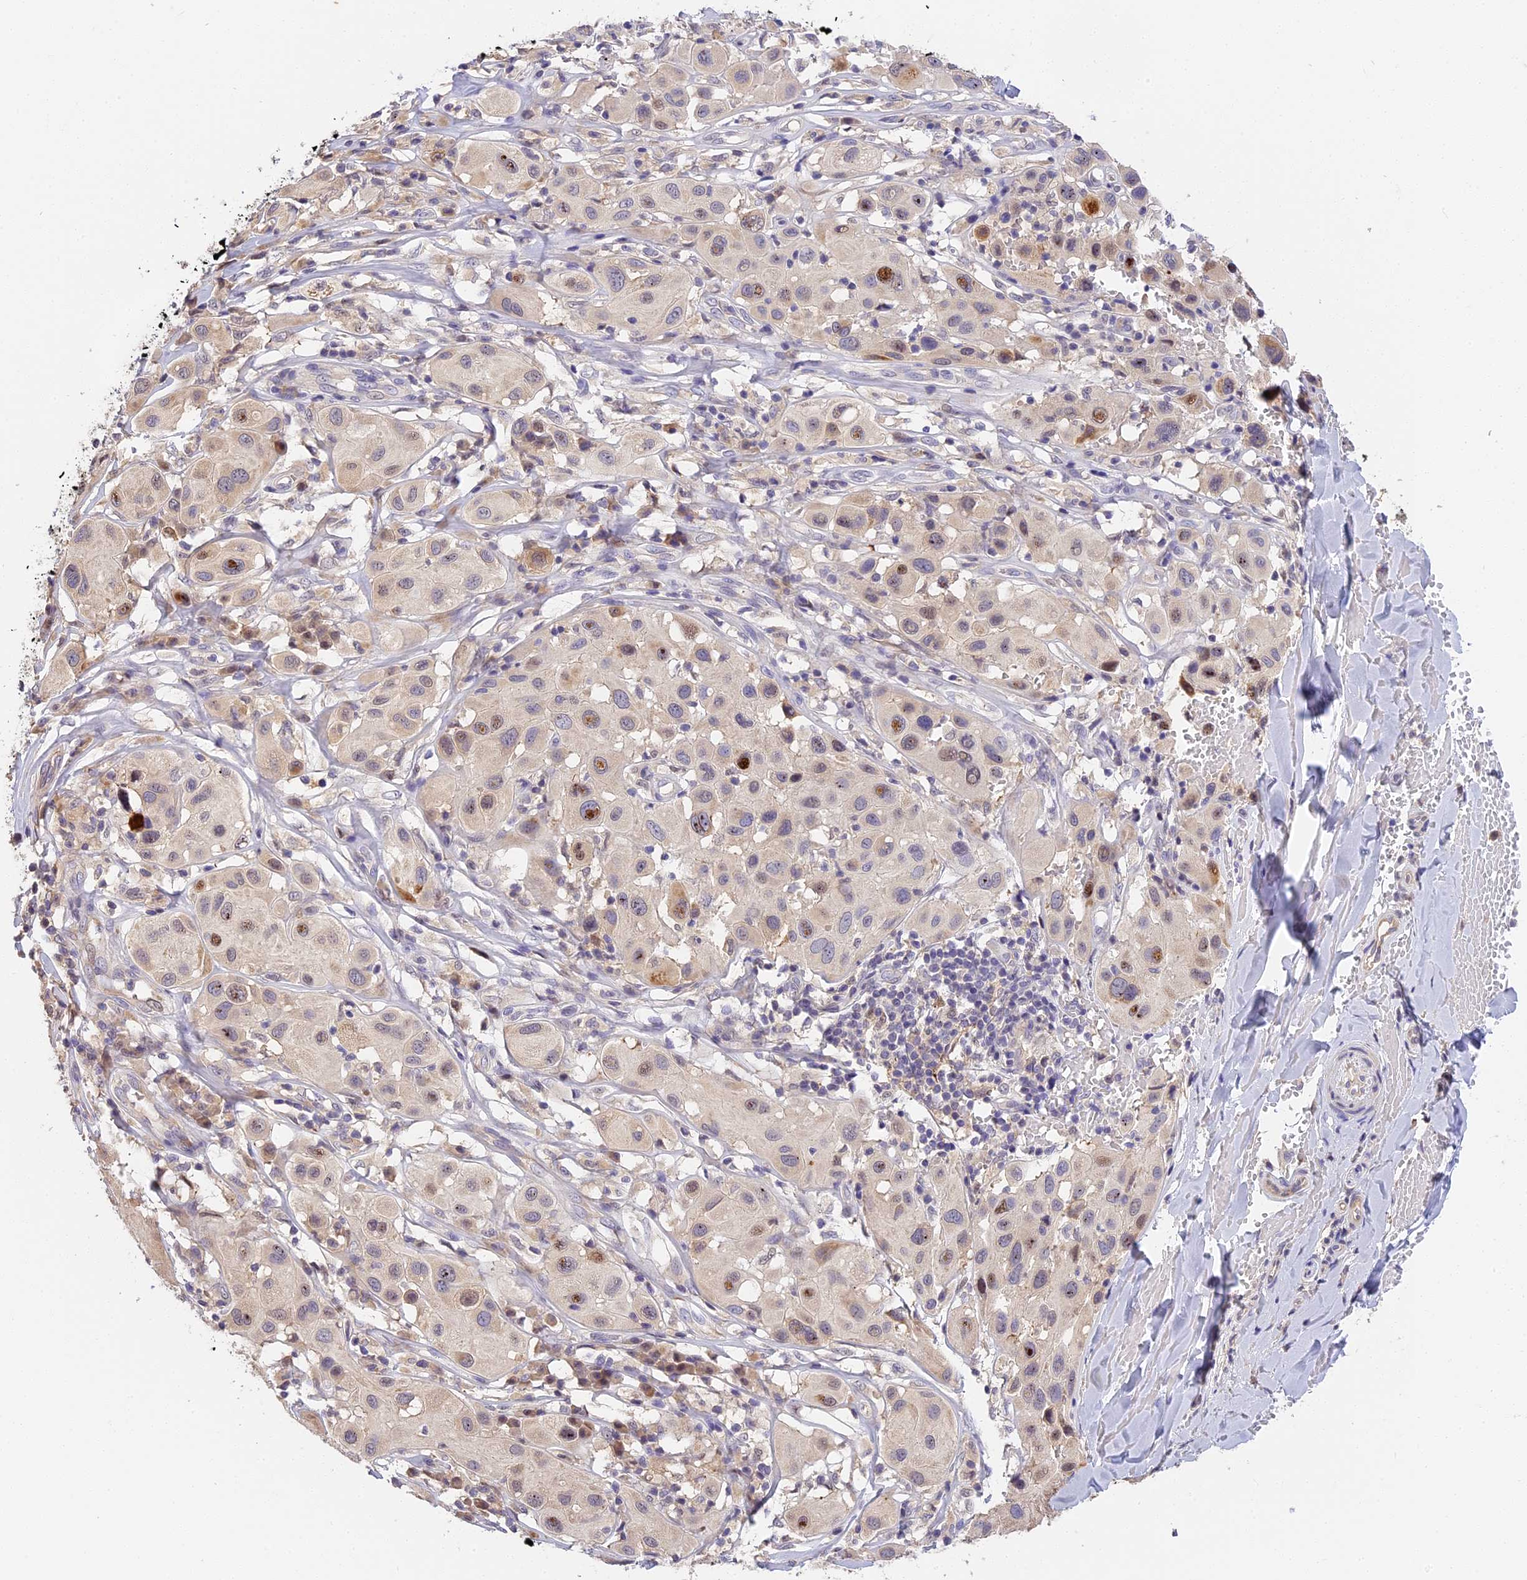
{"staining": {"intensity": "weak", "quantity": "25%-75%", "location": "cytoplasmic/membranous,nuclear"}, "tissue": "melanoma", "cell_type": "Tumor cells", "image_type": "cancer", "snomed": [{"axis": "morphology", "description": "Malignant melanoma, Metastatic site"}, {"axis": "topography", "description": "Skin"}], "caption": "Melanoma was stained to show a protein in brown. There is low levels of weak cytoplasmic/membranous and nuclear positivity in about 25%-75% of tumor cells.", "gene": "BSCL2", "patient": {"sex": "male", "age": 41}}